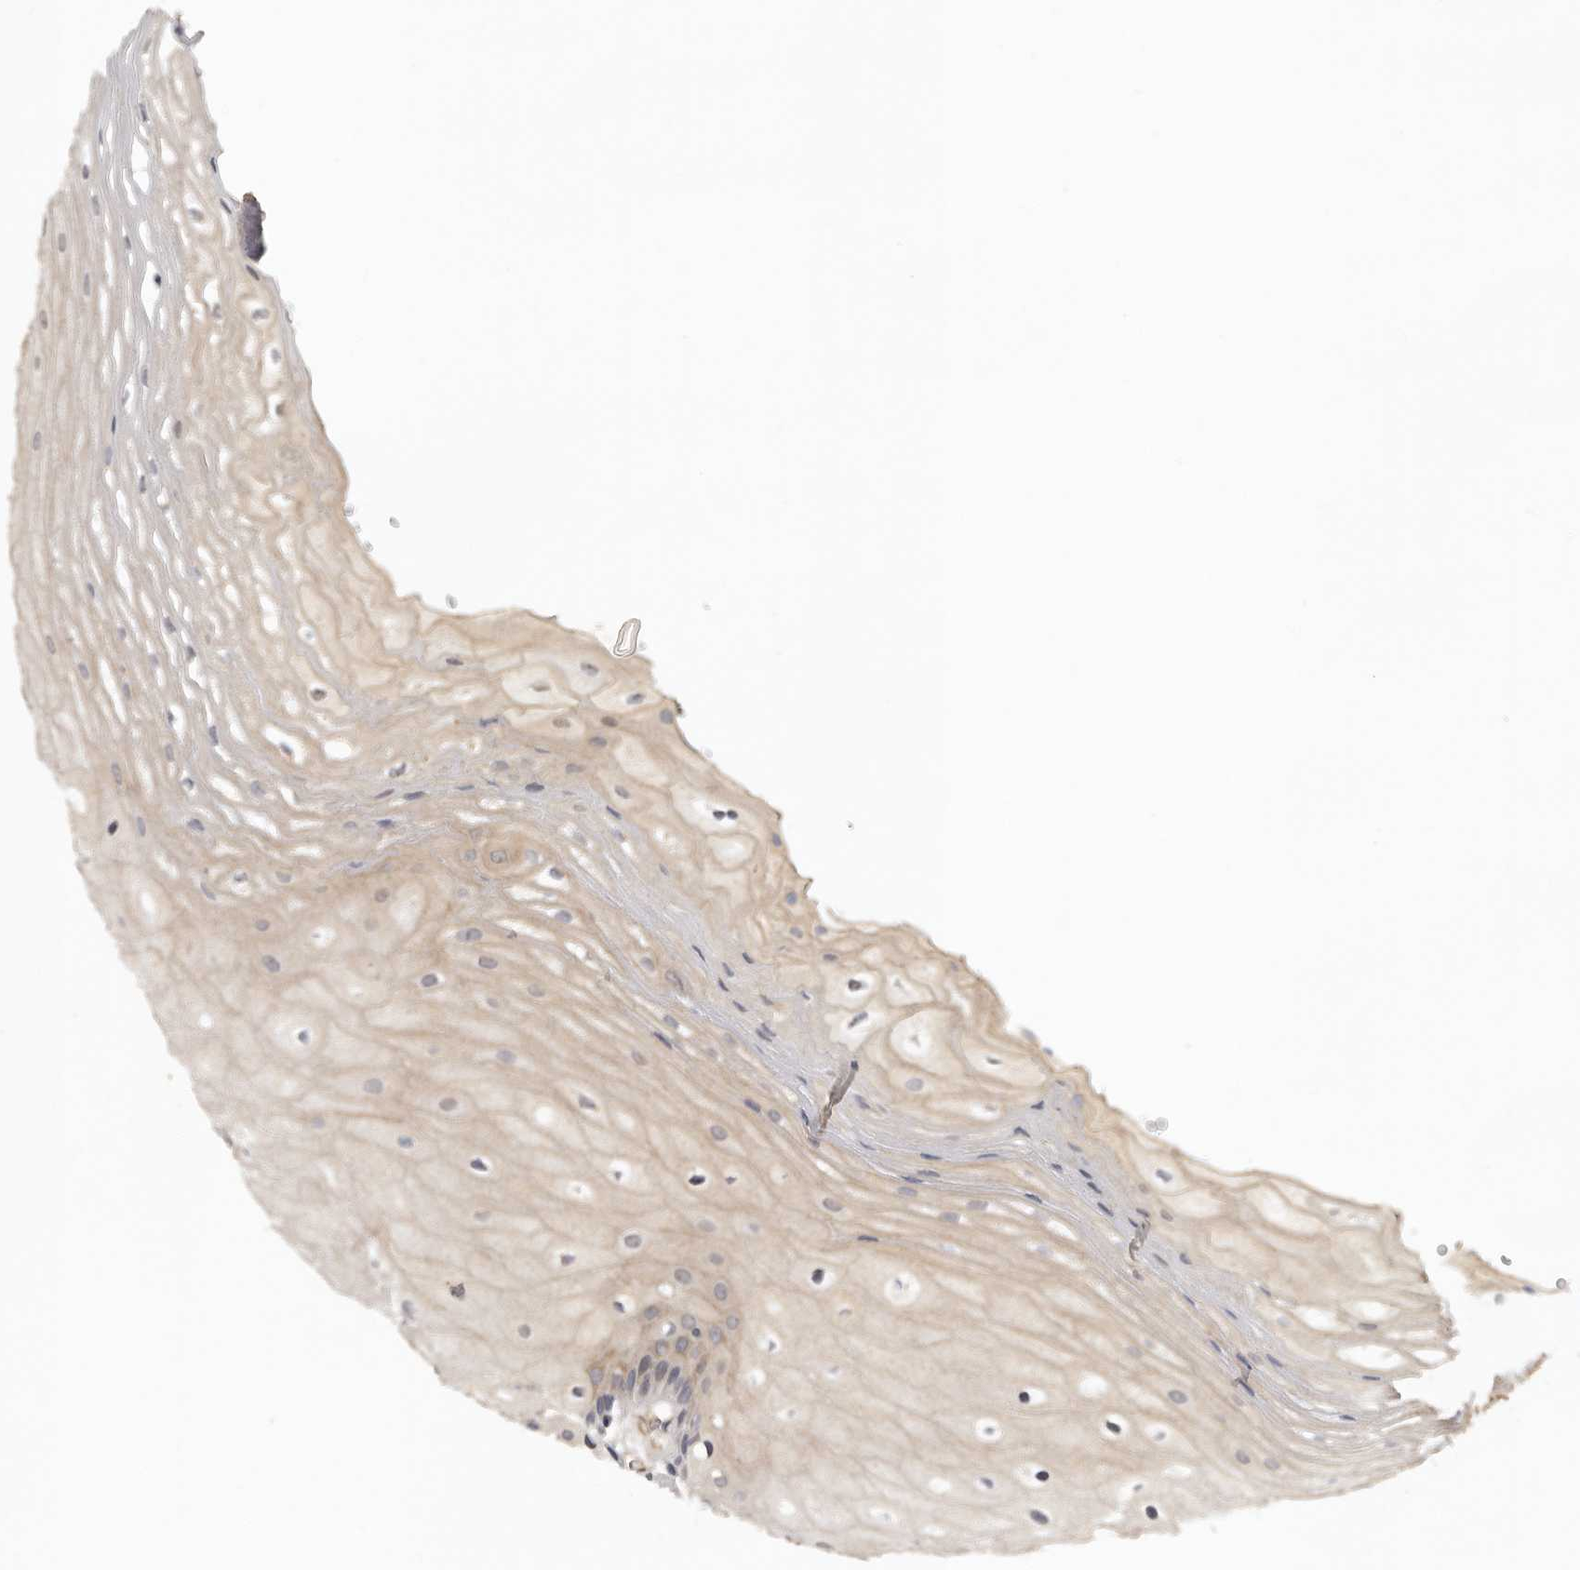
{"staining": {"intensity": "weak", "quantity": "25%-75%", "location": "cytoplasmic/membranous"}, "tissue": "oral mucosa", "cell_type": "Squamous epithelial cells", "image_type": "normal", "snomed": [{"axis": "morphology", "description": "Normal tissue, NOS"}, {"axis": "topography", "description": "Oral tissue"}], "caption": "Weak cytoplasmic/membranous expression for a protein is appreciated in about 25%-75% of squamous epithelial cells of normal oral mucosa using immunohistochemistry (IHC).", "gene": "RNF157", "patient": {"sex": "male", "age": 52}}